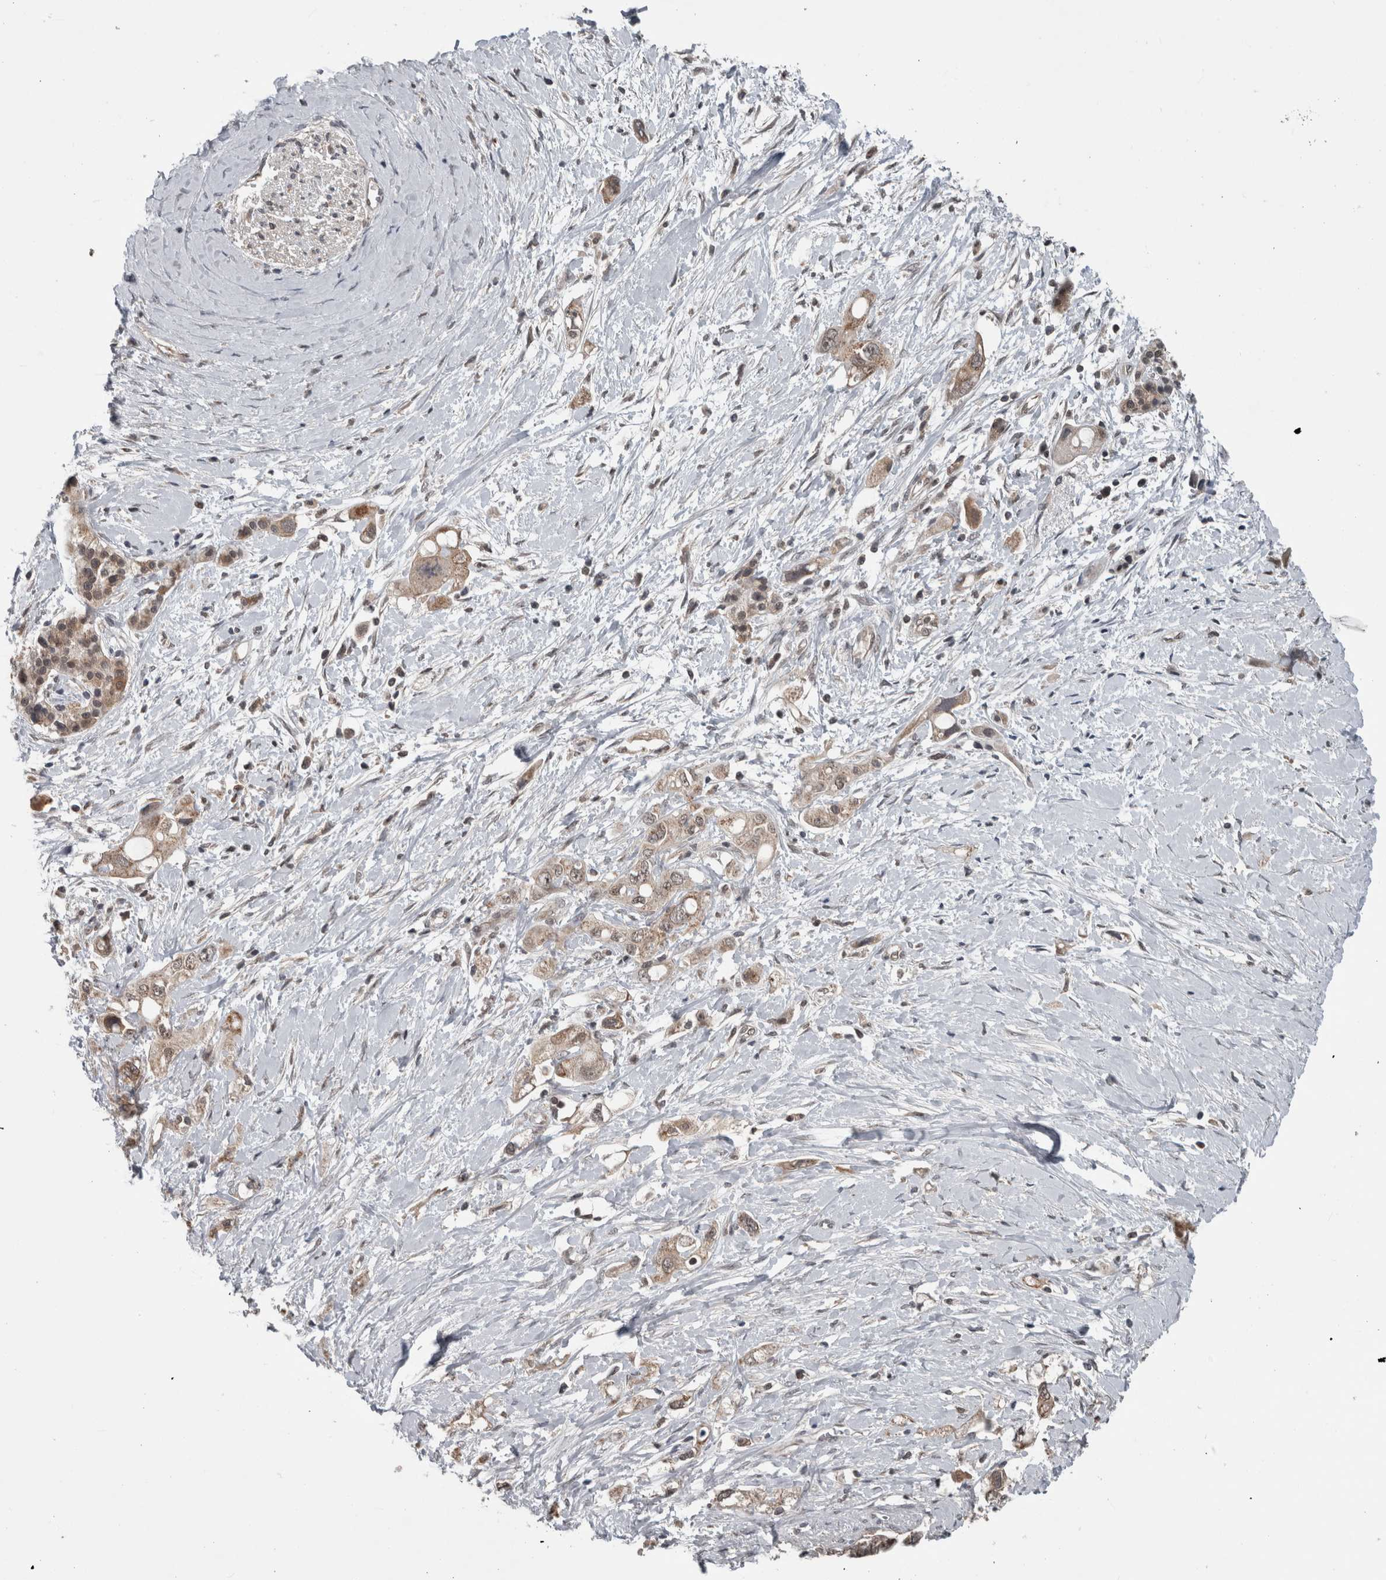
{"staining": {"intensity": "weak", "quantity": ">75%", "location": "cytoplasmic/membranous"}, "tissue": "pancreatic cancer", "cell_type": "Tumor cells", "image_type": "cancer", "snomed": [{"axis": "morphology", "description": "Adenocarcinoma, NOS"}, {"axis": "topography", "description": "Pancreas"}], "caption": "Human pancreatic cancer (adenocarcinoma) stained with a protein marker exhibits weak staining in tumor cells.", "gene": "ENY2", "patient": {"sex": "female", "age": 56}}